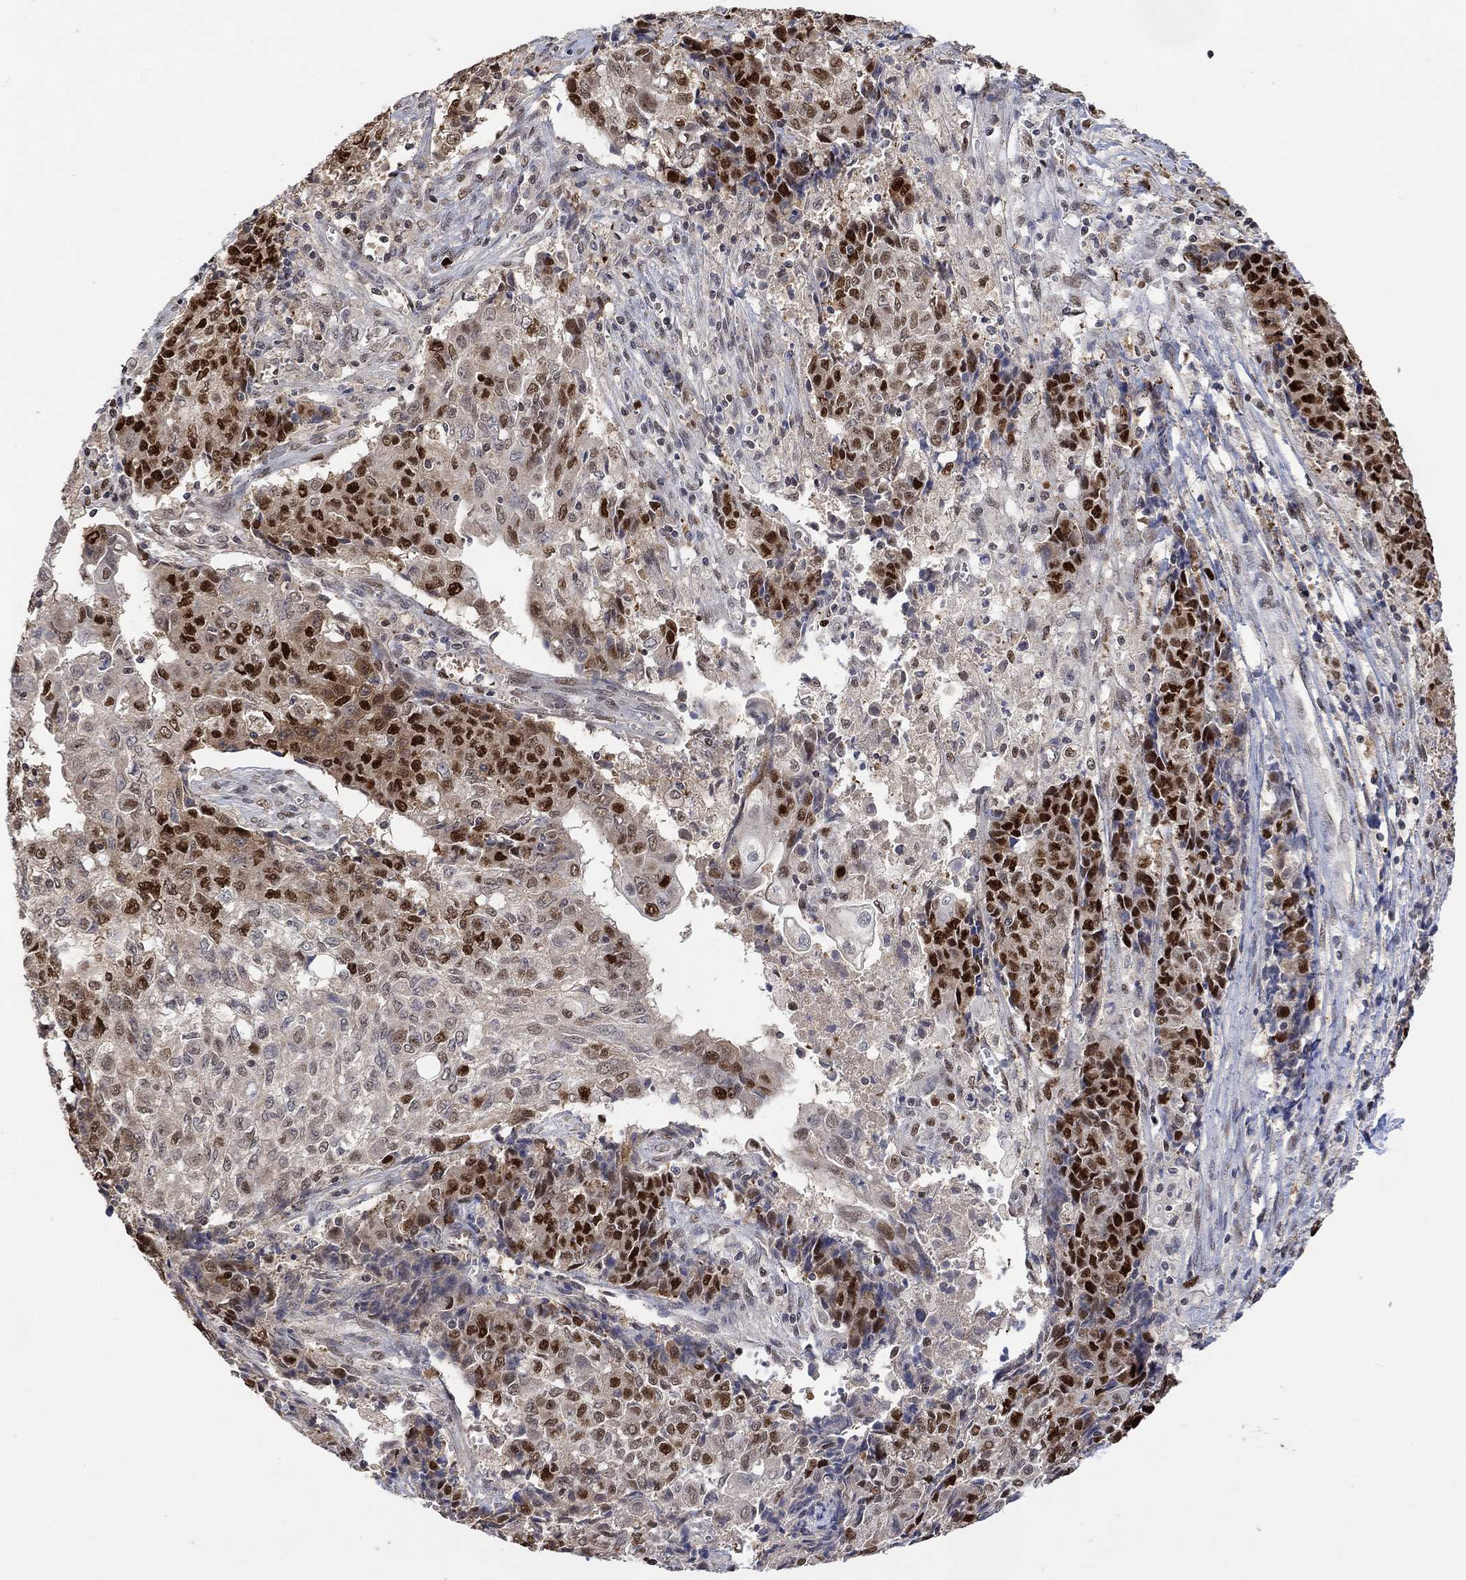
{"staining": {"intensity": "strong", "quantity": ">75%", "location": "nuclear"}, "tissue": "ovarian cancer", "cell_type": "Tumor cells", "image_type": "cancer", "snomed": [{"axis": "morphology", "description": "Carcinoma, endometroid"}, {"axis": "topography", "description": "Ovary"}], "caption": "Immunohistochemical staining of ovarian cancer (endometroid carcinoma) reveals high levels of strong nuclear protein expression in approximately >75% of tumor cells. (DAB (3,3'-diaminobenzidine) = brown stain, brightfield microscopy at high magnification).", "gene": "RAD54L2", "patient": {"sex": "female", "age": 42}}